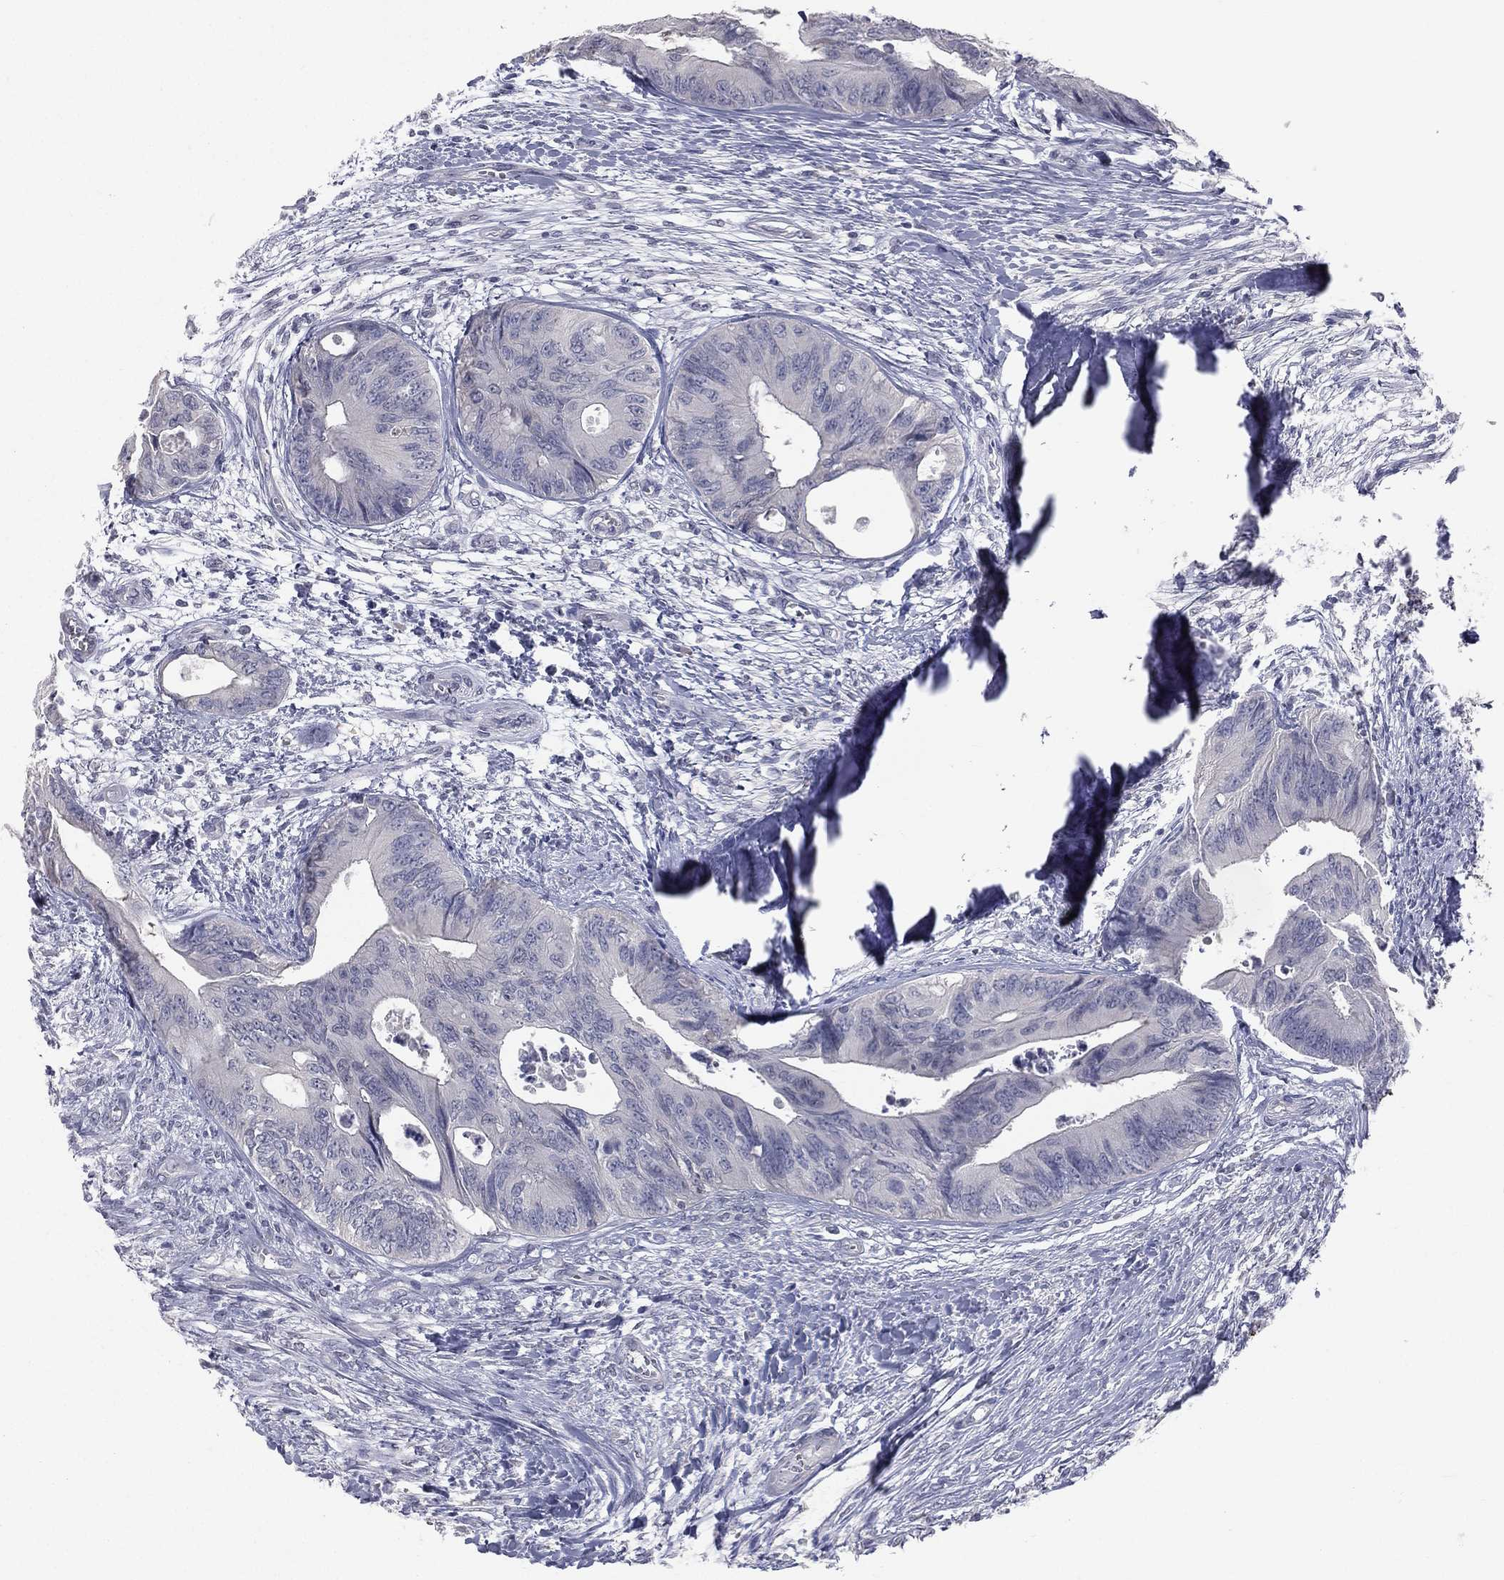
{"staining": {"intensity": "negative", "quantity": "none", "location": "none"}, "tissue": "colorectal cancer", "cell_type": "Tumor cells", "image_type": "cancer", "snomed": [{"axis": "morphology", "description": "Normal tissue, NOS"}, {"axis": "morphology", "description": "Adenocarcinoma, NOS"}, {"axis": "topography", "description": "Colon"}], "caption": "Tumor cells are negative for brown protein staining in colorectal cancer (adenocarcinoma).", "gene": "DMKN", "patient": {"sex": "male", "age": 65}}